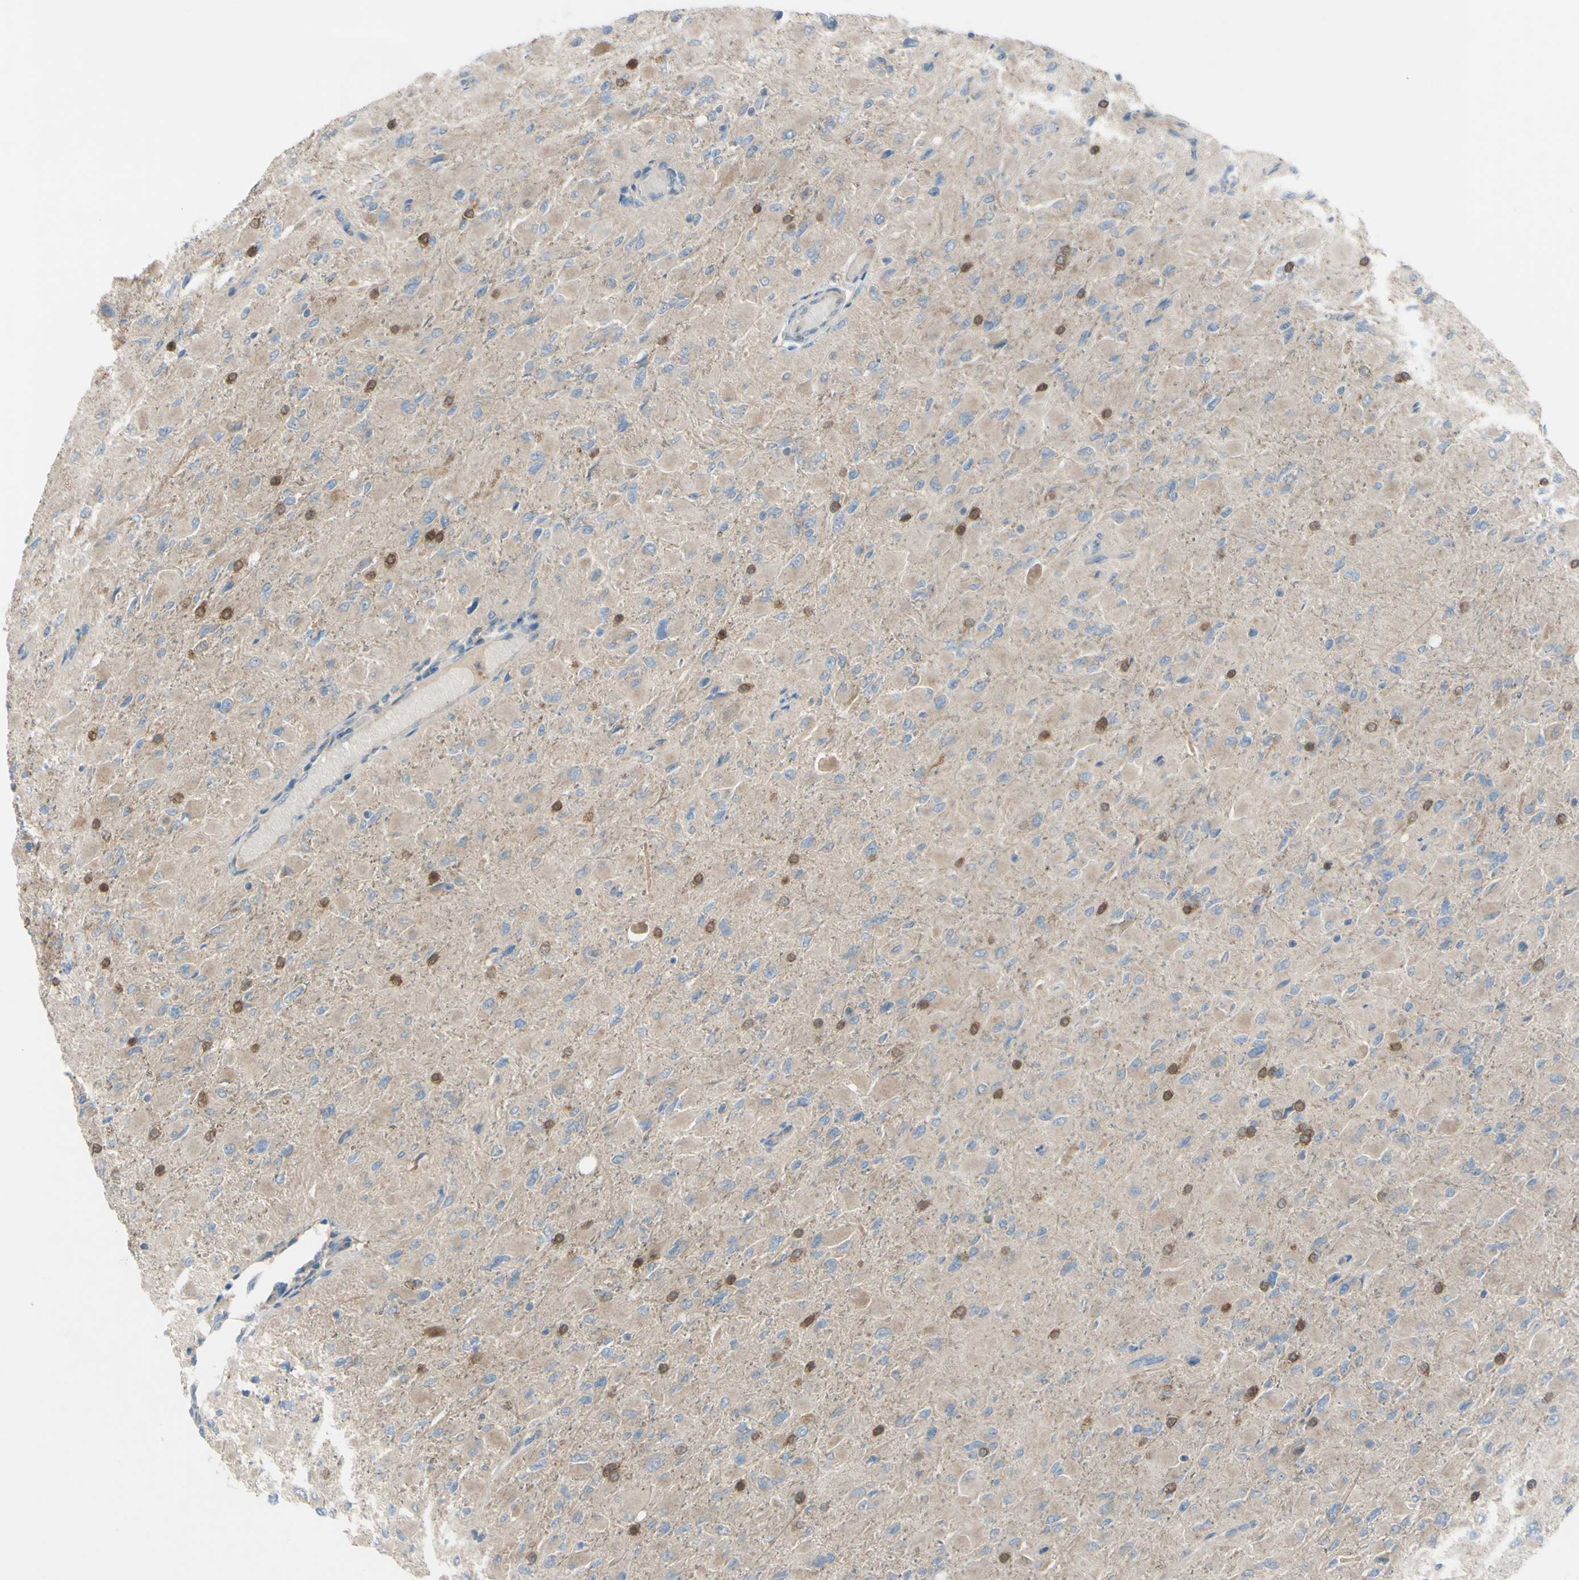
{"staining": {"intensity": "moderate", "quantity": "25%-75%", "location": "cytoplasmic/membranous"}, "tissue": "glioma", "cell_type": "Tumor cells", "image_type": "cancer", "snomed": [{"axis": "morphology", "description": "Glioma, malignant, High grade"}, {"axis": "topography", "description": "Cerebral cortex"}], "caption": "Tumor cells display medium levels of moderate cytoplasmic/membranous positivity in approximately 25%-75% of cells in malignant high-grade glioma.", "gene": "AFP", "patient": {"sex": "female", "age": 36}}